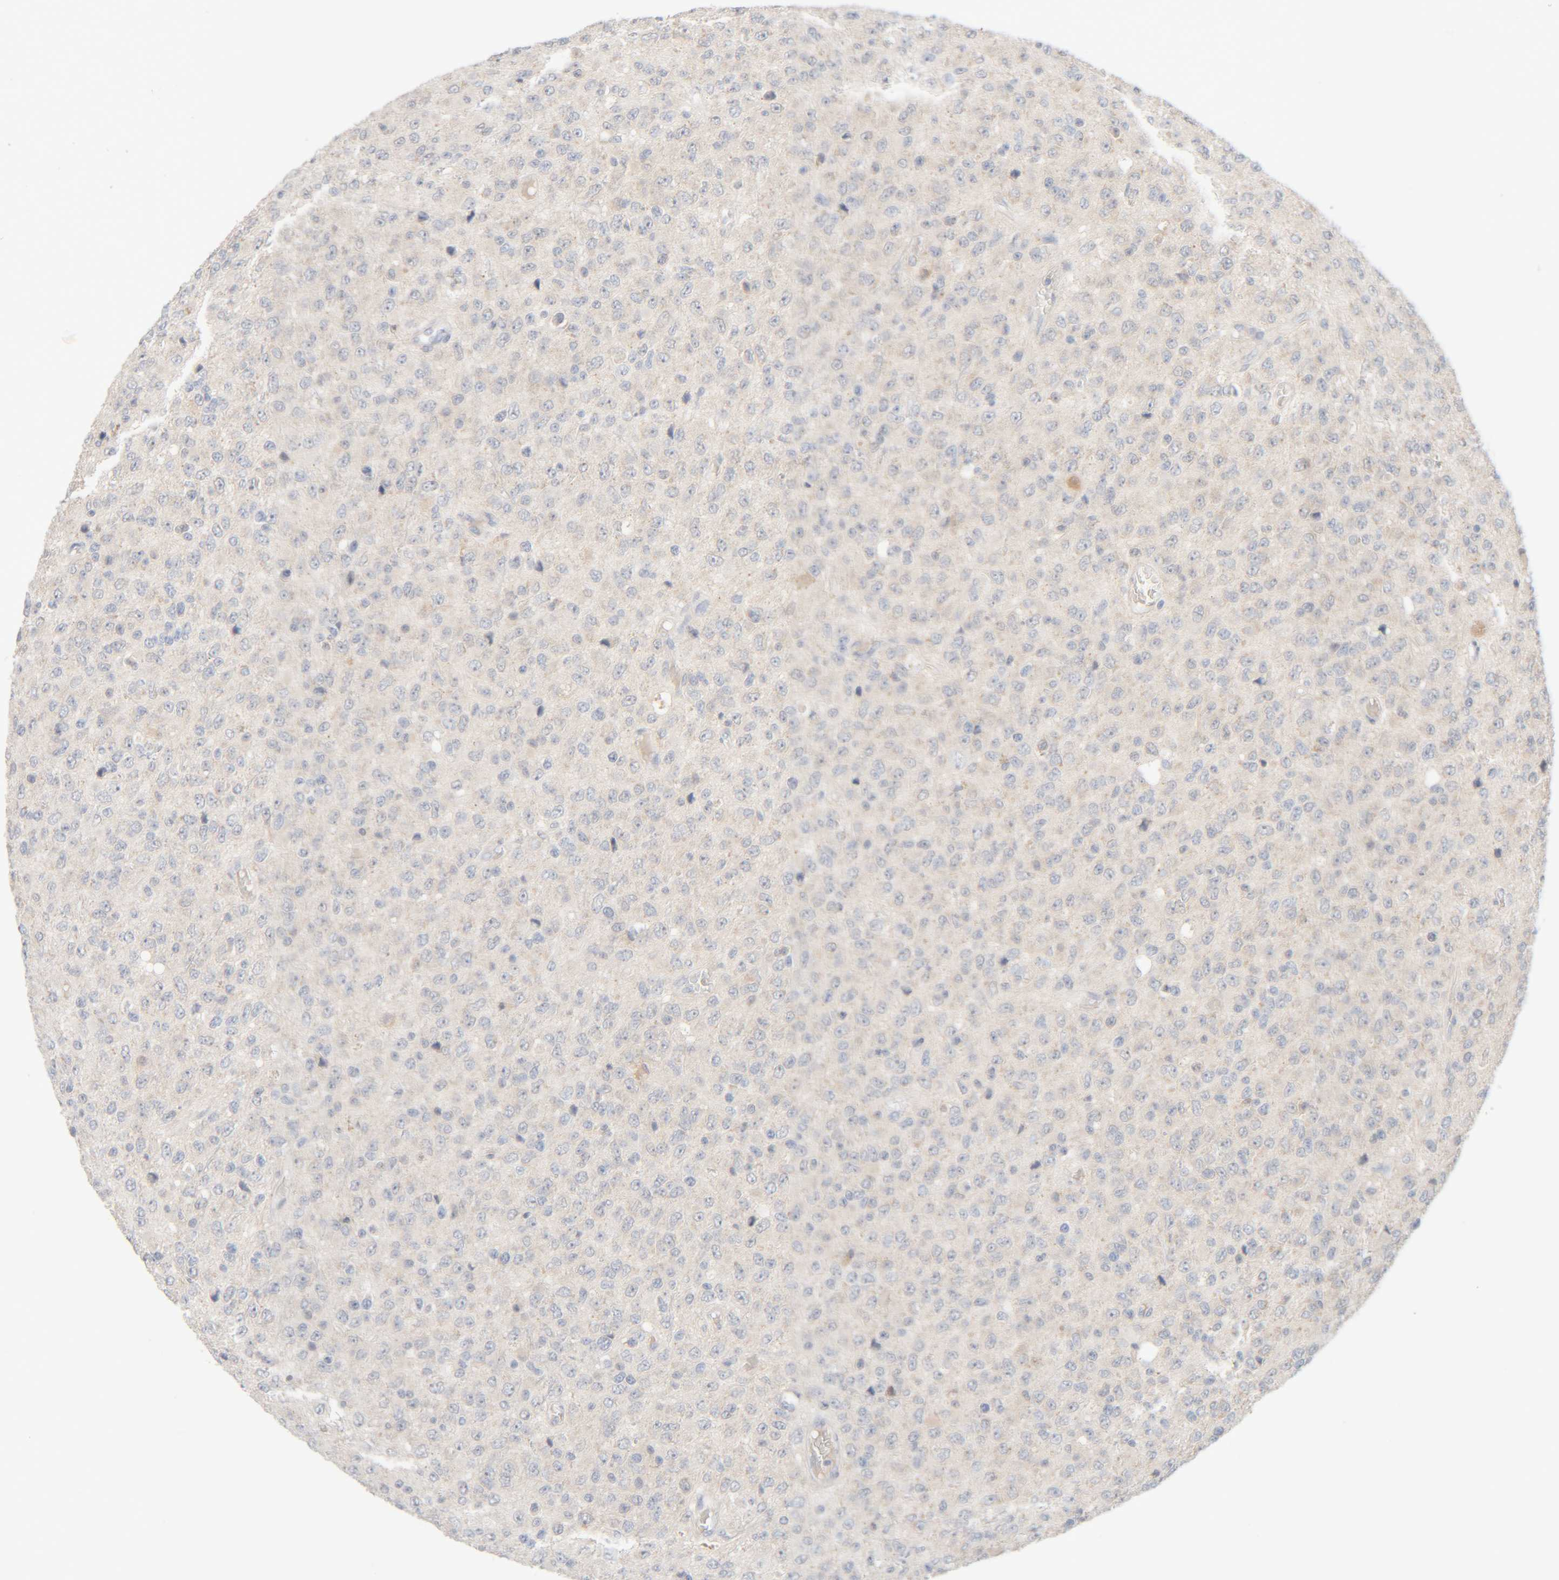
{"staining": {"intensity": "negative", "quantity": "none", "location": "none"}, "tissue": "glioma", "cell_type": "Tumor cells", "image_type": "cancer", "snomed": [{"axis": "morphology", "description": "Glioma, malignant, High grade"}, {"axis": "topography", "description": "pancreas cauda"}], "caption": "Immunohistochemistry image of malignant glioma (high-grade) stained for a protein (brown), which displays no staining in tumor cells.", "gene": "RIDA", "patient": {"sex": "male", "age": 60}}